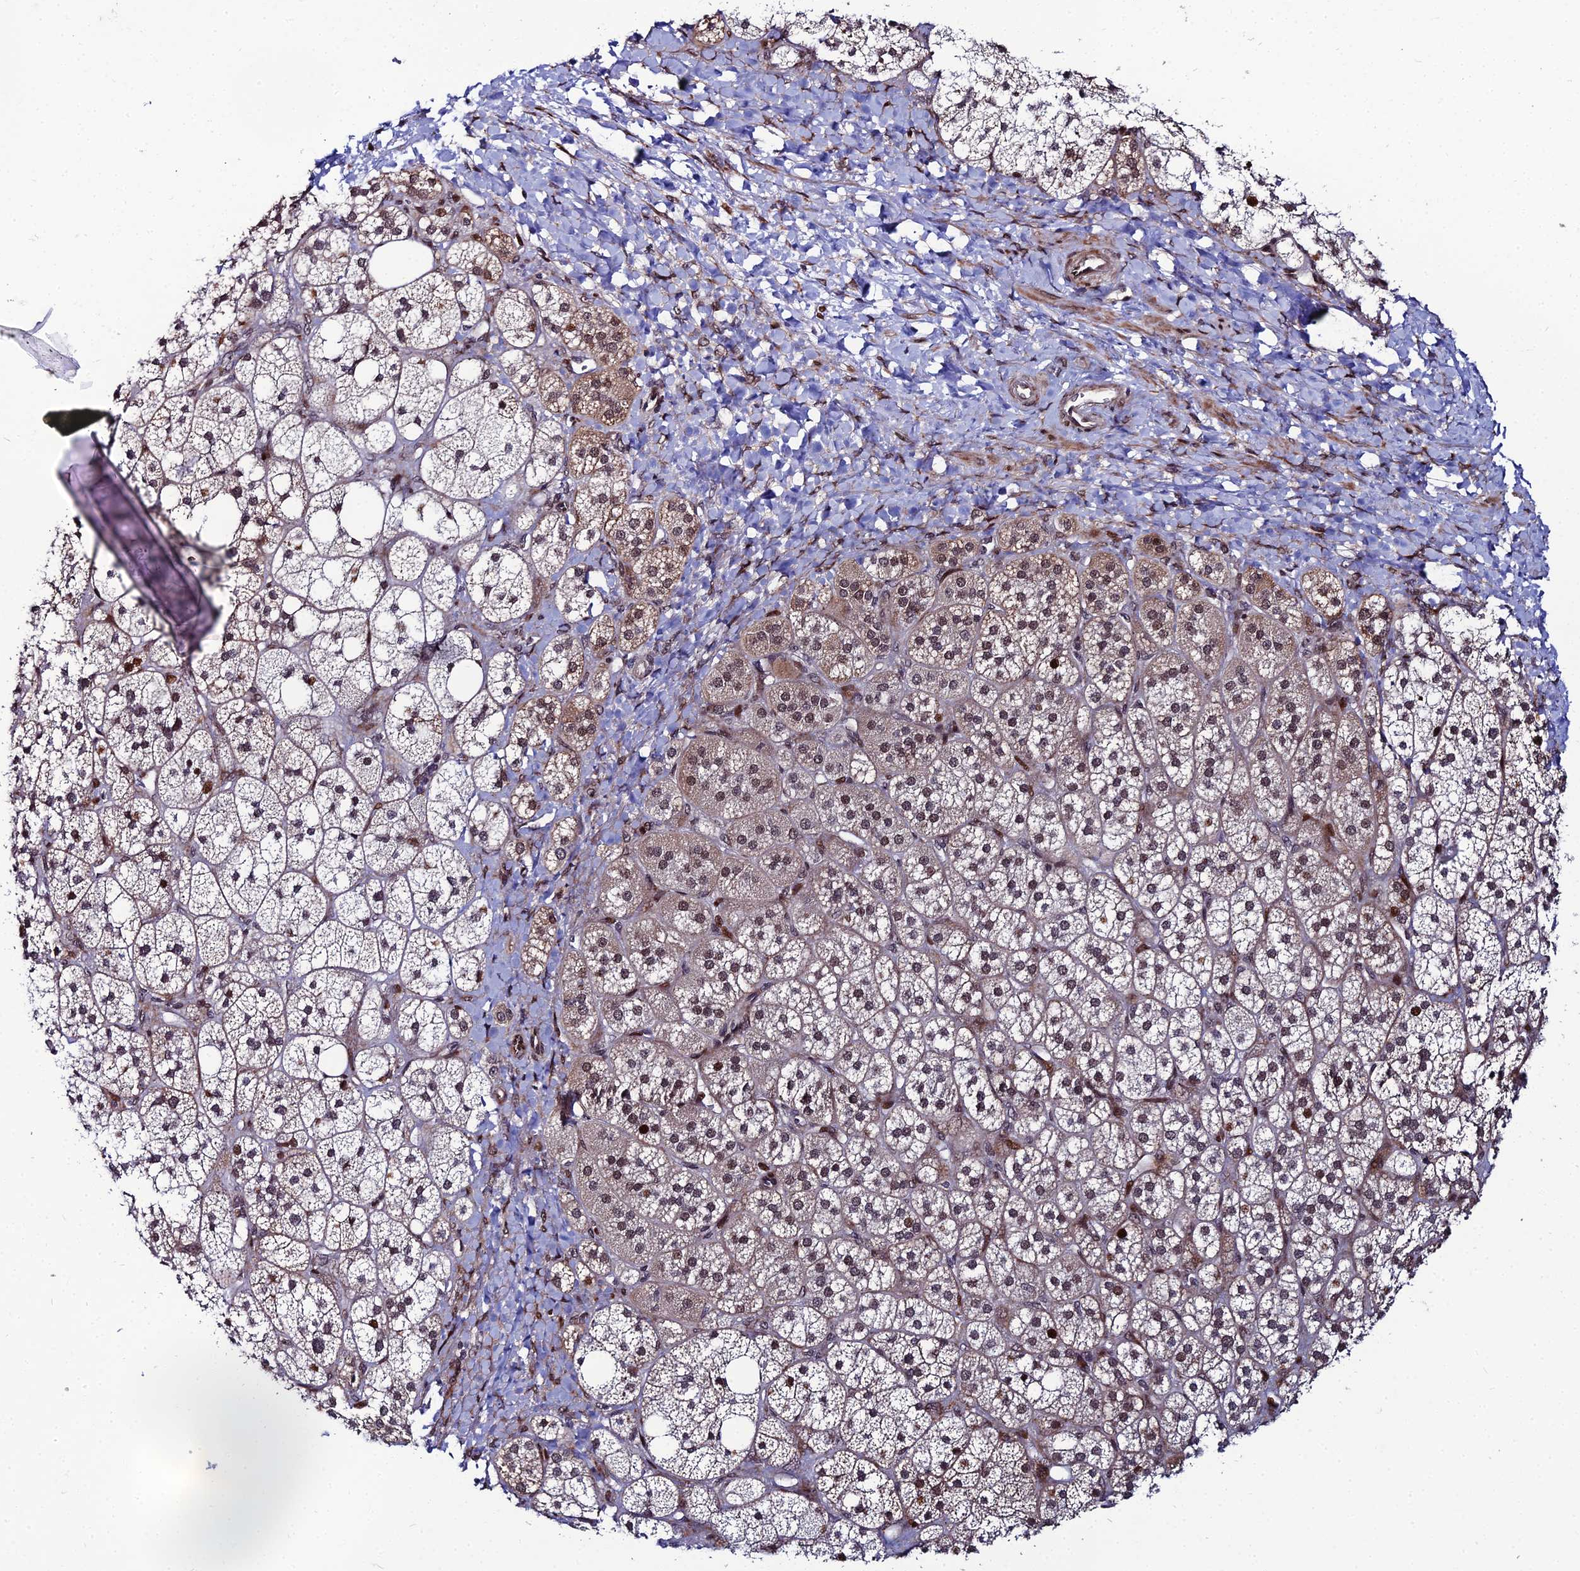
{"staining": {"intensity": "strong", "quantity": "25%-75%", "location": "cytoplasmic/membranous,nuclear"}, "tissue": "adrenal gland", "cell_type": "Glandular cells", "image_type": "normal", "snomed": [{"axis": "morphology", "description": "Normal tissue, NOS"}, {"axis": "topography", "description": "Adrenal gland"}], "caption": "Immunohistochemical staining of normal human adrenal gland displays strong cytoplasmic/membranous,nuclear protein staining in approximately 25%-75% of glandular cells. The protein is shown in brown color, while the nuclei are stained blue.", "gene": "ZNF668", "patient": {"sex": "male", "age": 61}}